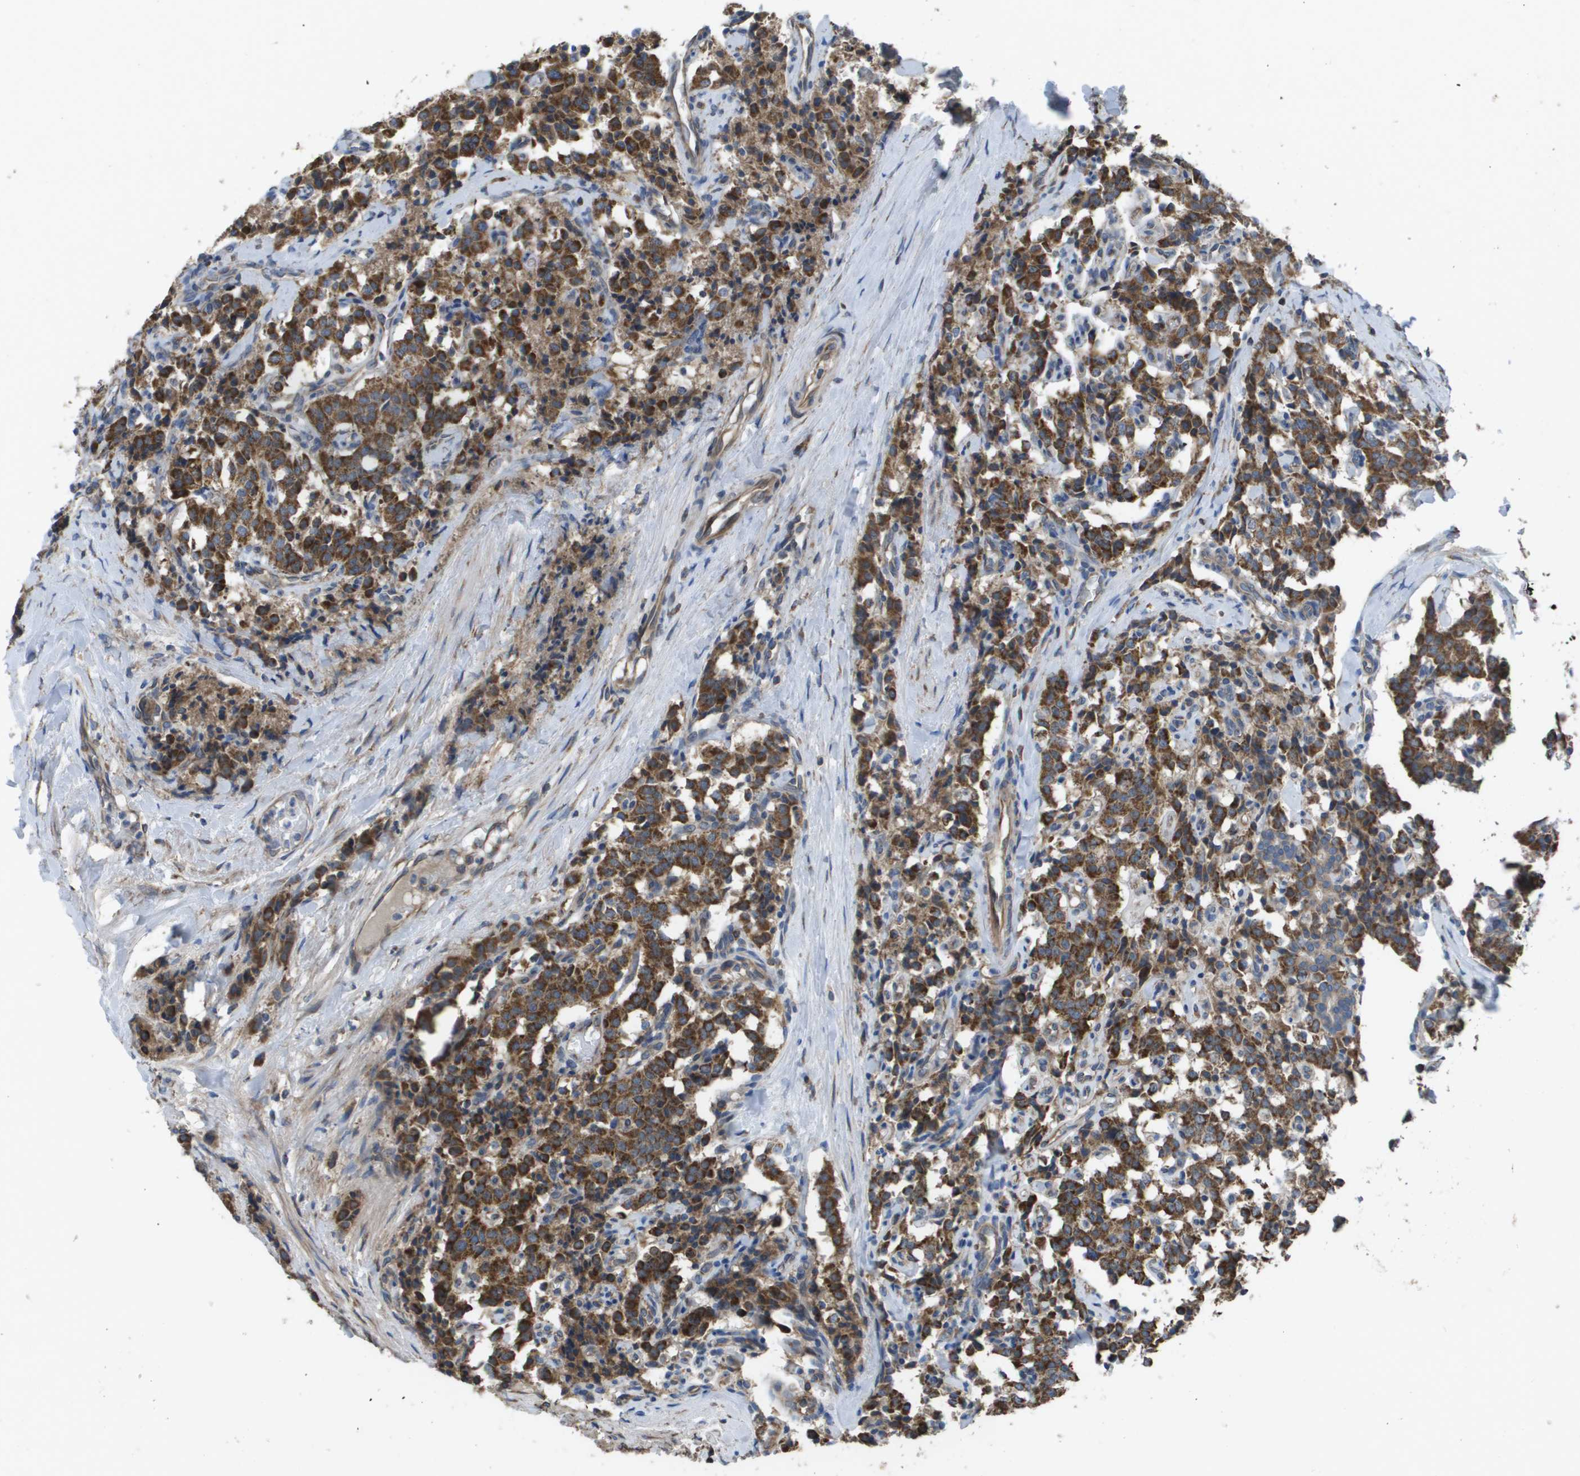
{"staining": {"intensity": "strong", "quantity": ">75%", "location": "cytoplasmic/membranous"}, "tissue": "carcinoid", "cell_type": "Tumor cells", "image_type": "cancer", "snomed": [{"axis": "morphology", "description": "Carcinoid, malignant, NOS"}, {"axis": "topography", "description": "Lung"}], "caption": "Protein staining displays strong cytoplasmic/membranous expression in about >75% of tumor cells in carcinoid (malignant). The staining was performed using DAB (3,3'-diaminobenzidine) to visualize the protein expression in brown, while the nuclei were stained in blue with hematoxylin (Magnification: 20x).", "gene": "CLCN2", "patient": {"sex": "male", "age": 30}}